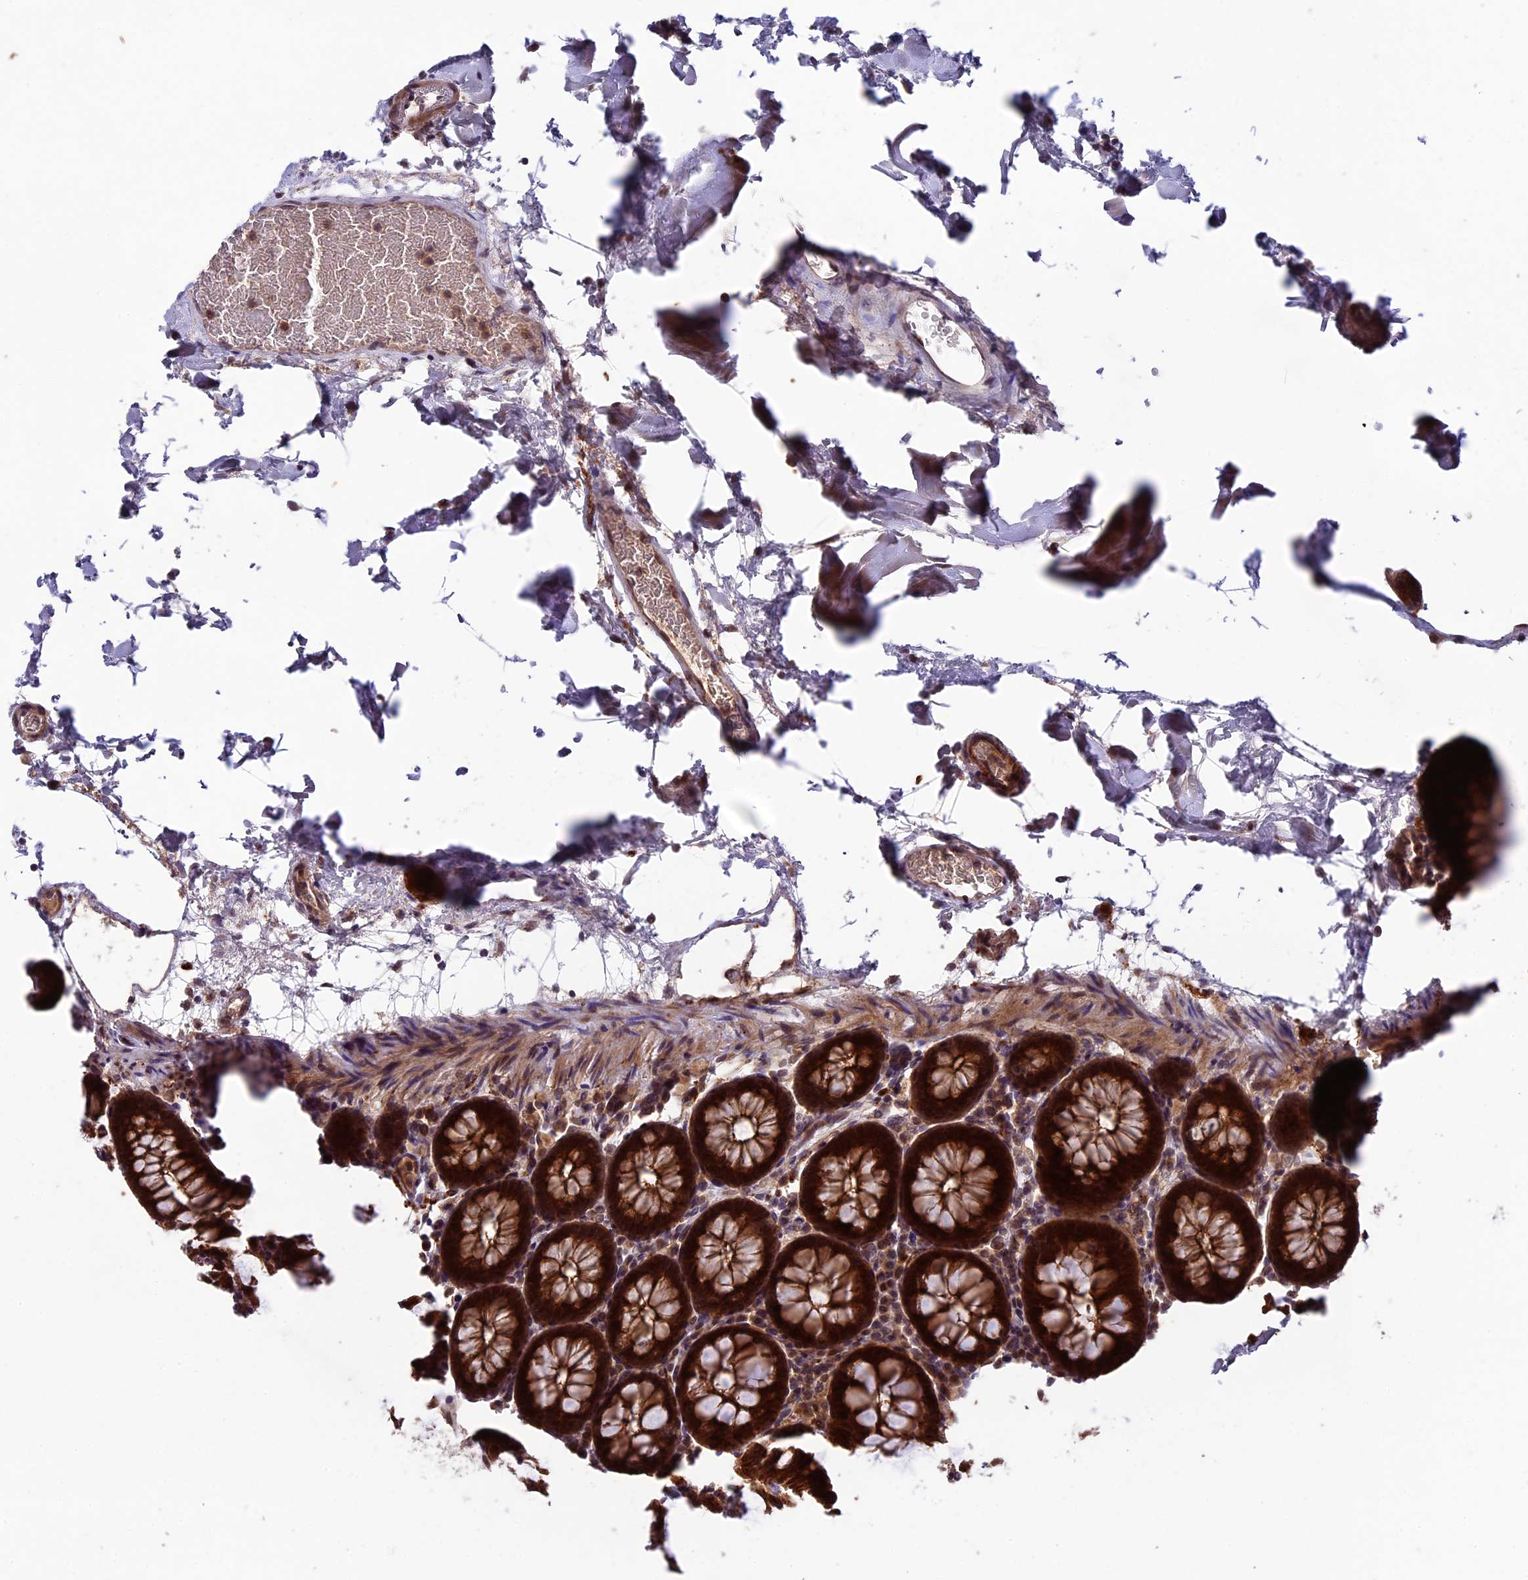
{"staining": {"intensity": "moderate", "quantity": ">75%", "location": "cytoplasmic/membranous,nuclear"}, "tissue": "colon", "cell_type": "Endothelial cells", "image_type": "normal", "snomed": [{"axis": "morphology", "description": "Normal tissue, NOS"}, {"axis": "topography", "description": "Colon"}], "caption": "Immunohistochemistry image of normal colon: colon stained using immunohistochemistry exhibits medium levels of moderate protein expression localized specifically in the cytoplasmic/membranous,nuclear of endothelial cells, appearing as a cytoplasmic/membranous,nuclear brown color.", "gene": "SIPA1L3", "patient": {"sex": "male", "age": 75}}